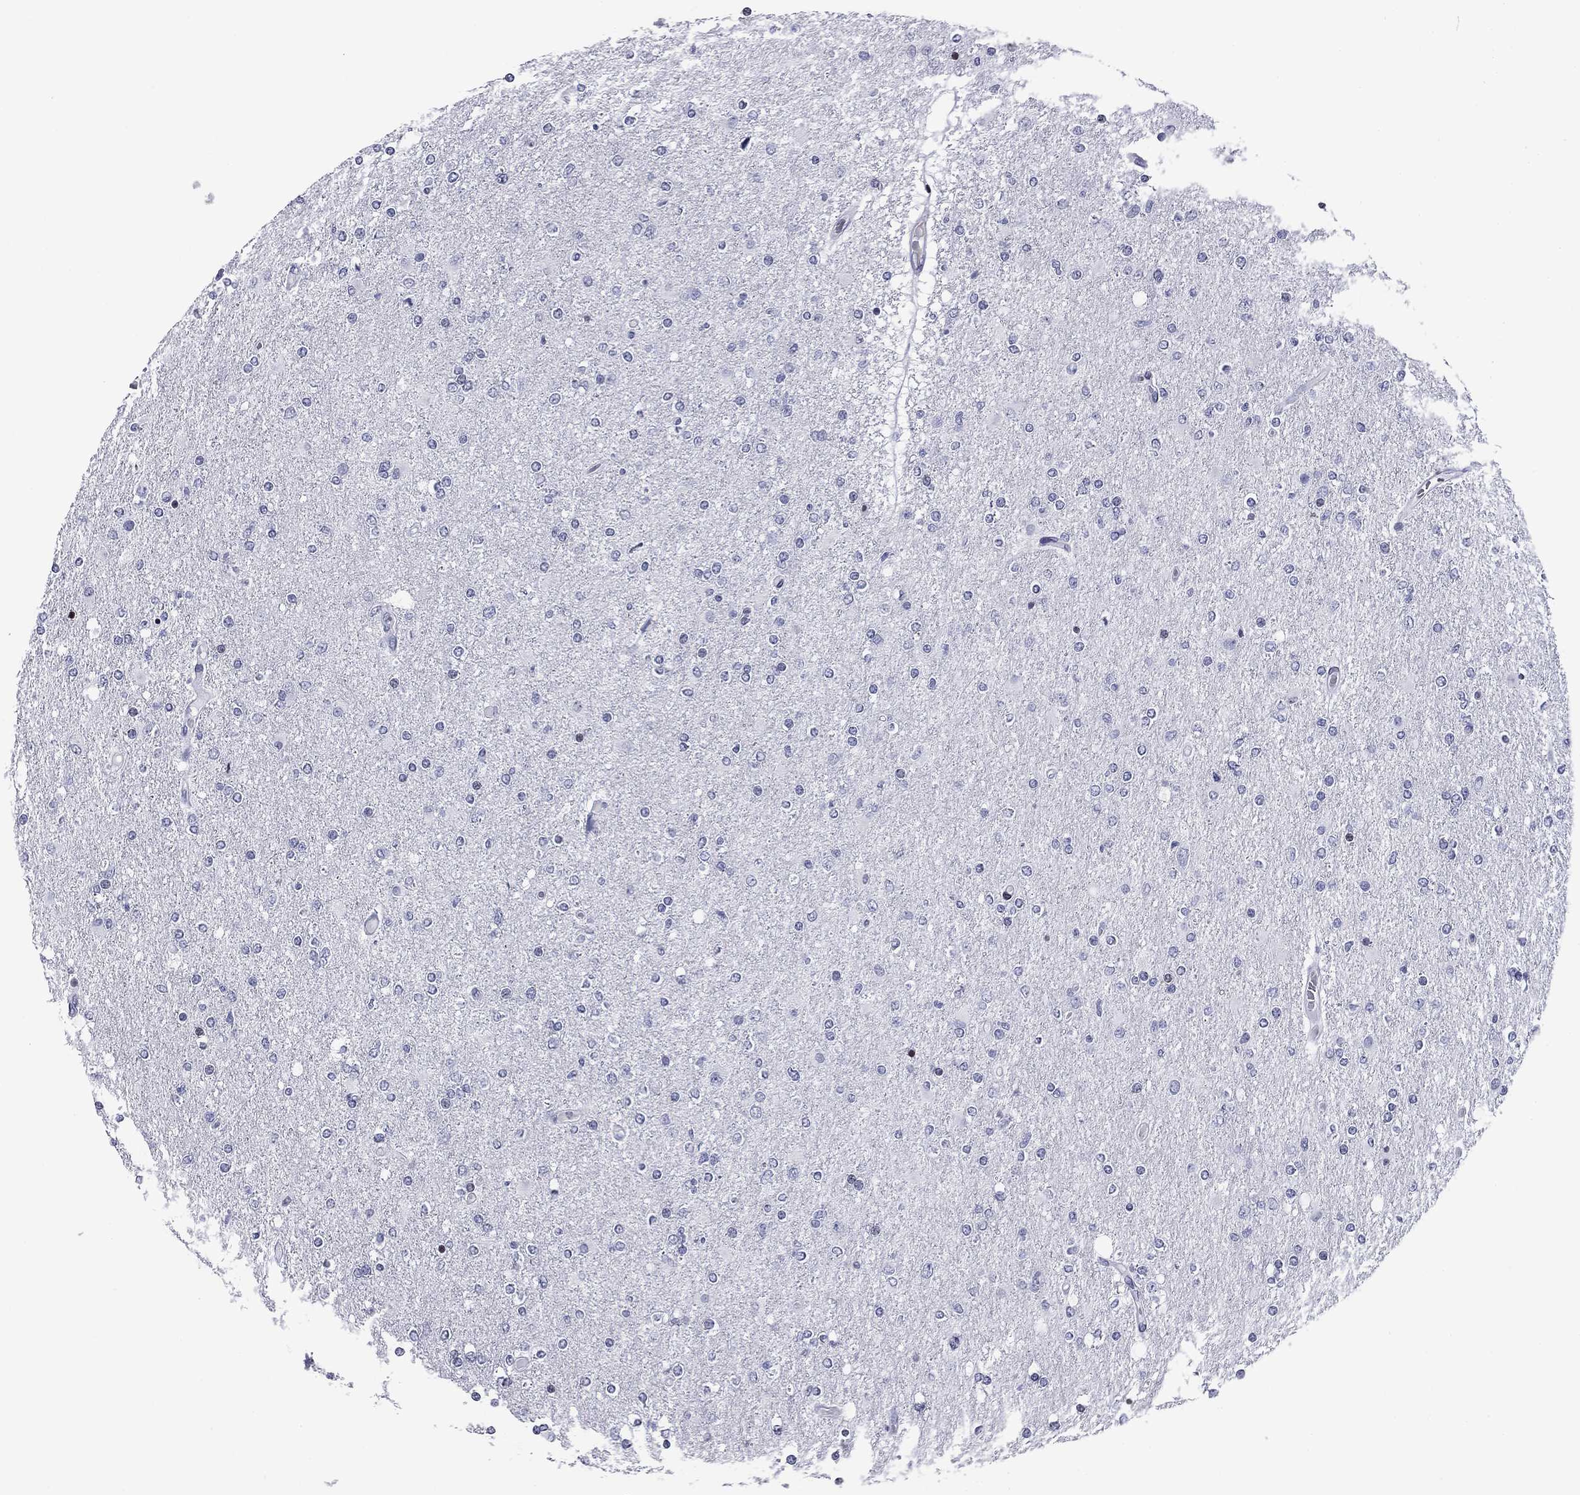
{"staining": {"intensity": "negative", "quantity": "none", "location": "none"}, "tissue": "glioma", "cell_type": "Tumor cells", "image_type": "cancer", "snomed": [{"axis": "morphology", "description": "Glioma, malignant, High grade"}, {"axis": "topography", "description": "Cerebral cortex"}], "caption": "Immunohistochemical staining of human malignant glioma (high-grade) displays no significant staining in tumor cells.", "gene": "CCDC144A", "patient": {"sex": "male", "age": 70}}